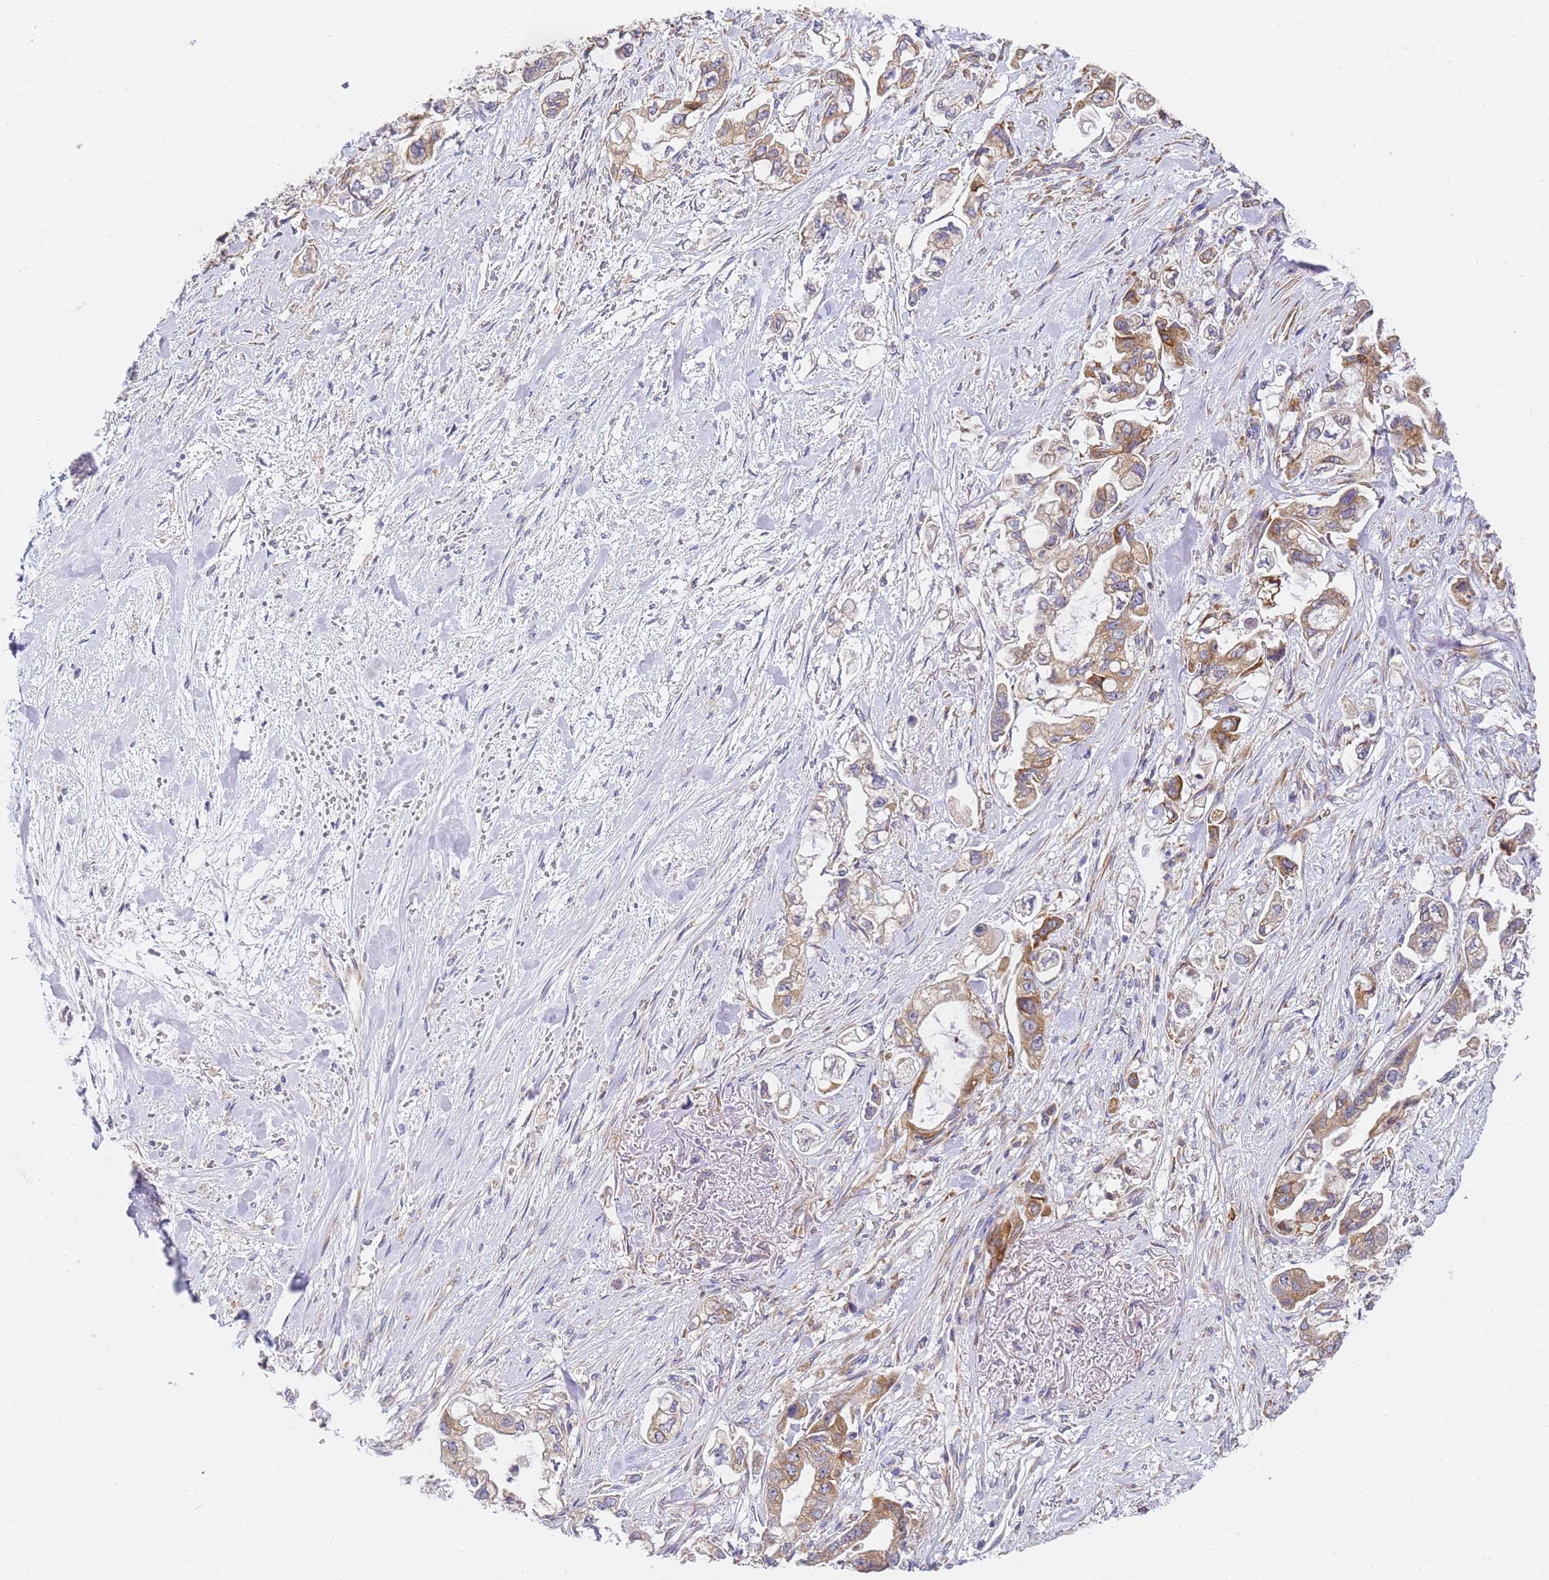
{"staining": {"intensity": "moderate", "quantity": ">75%", "location": "cytoplasmic/membranous"}, "tissue": "stomach cancer", "cell_type": "Tumor cells", "image_type": "cancer", "snomed": [{"axis": "morphology", "description": "Adenocarcinoma, NOS"}, {"axis": "topography", "description": "Stomach"}], "caption": "Moderate cytoplasmic/membranous protein positivity is appreciated in approximately >75% of tumor cells in stomach adenocarcinoma. Immunohistochemistry (ihc) stains the protein in brown and the nuclei are stained blue.", "gene": "RPL13A", "patient": {"sex": "male", "age": 62}}